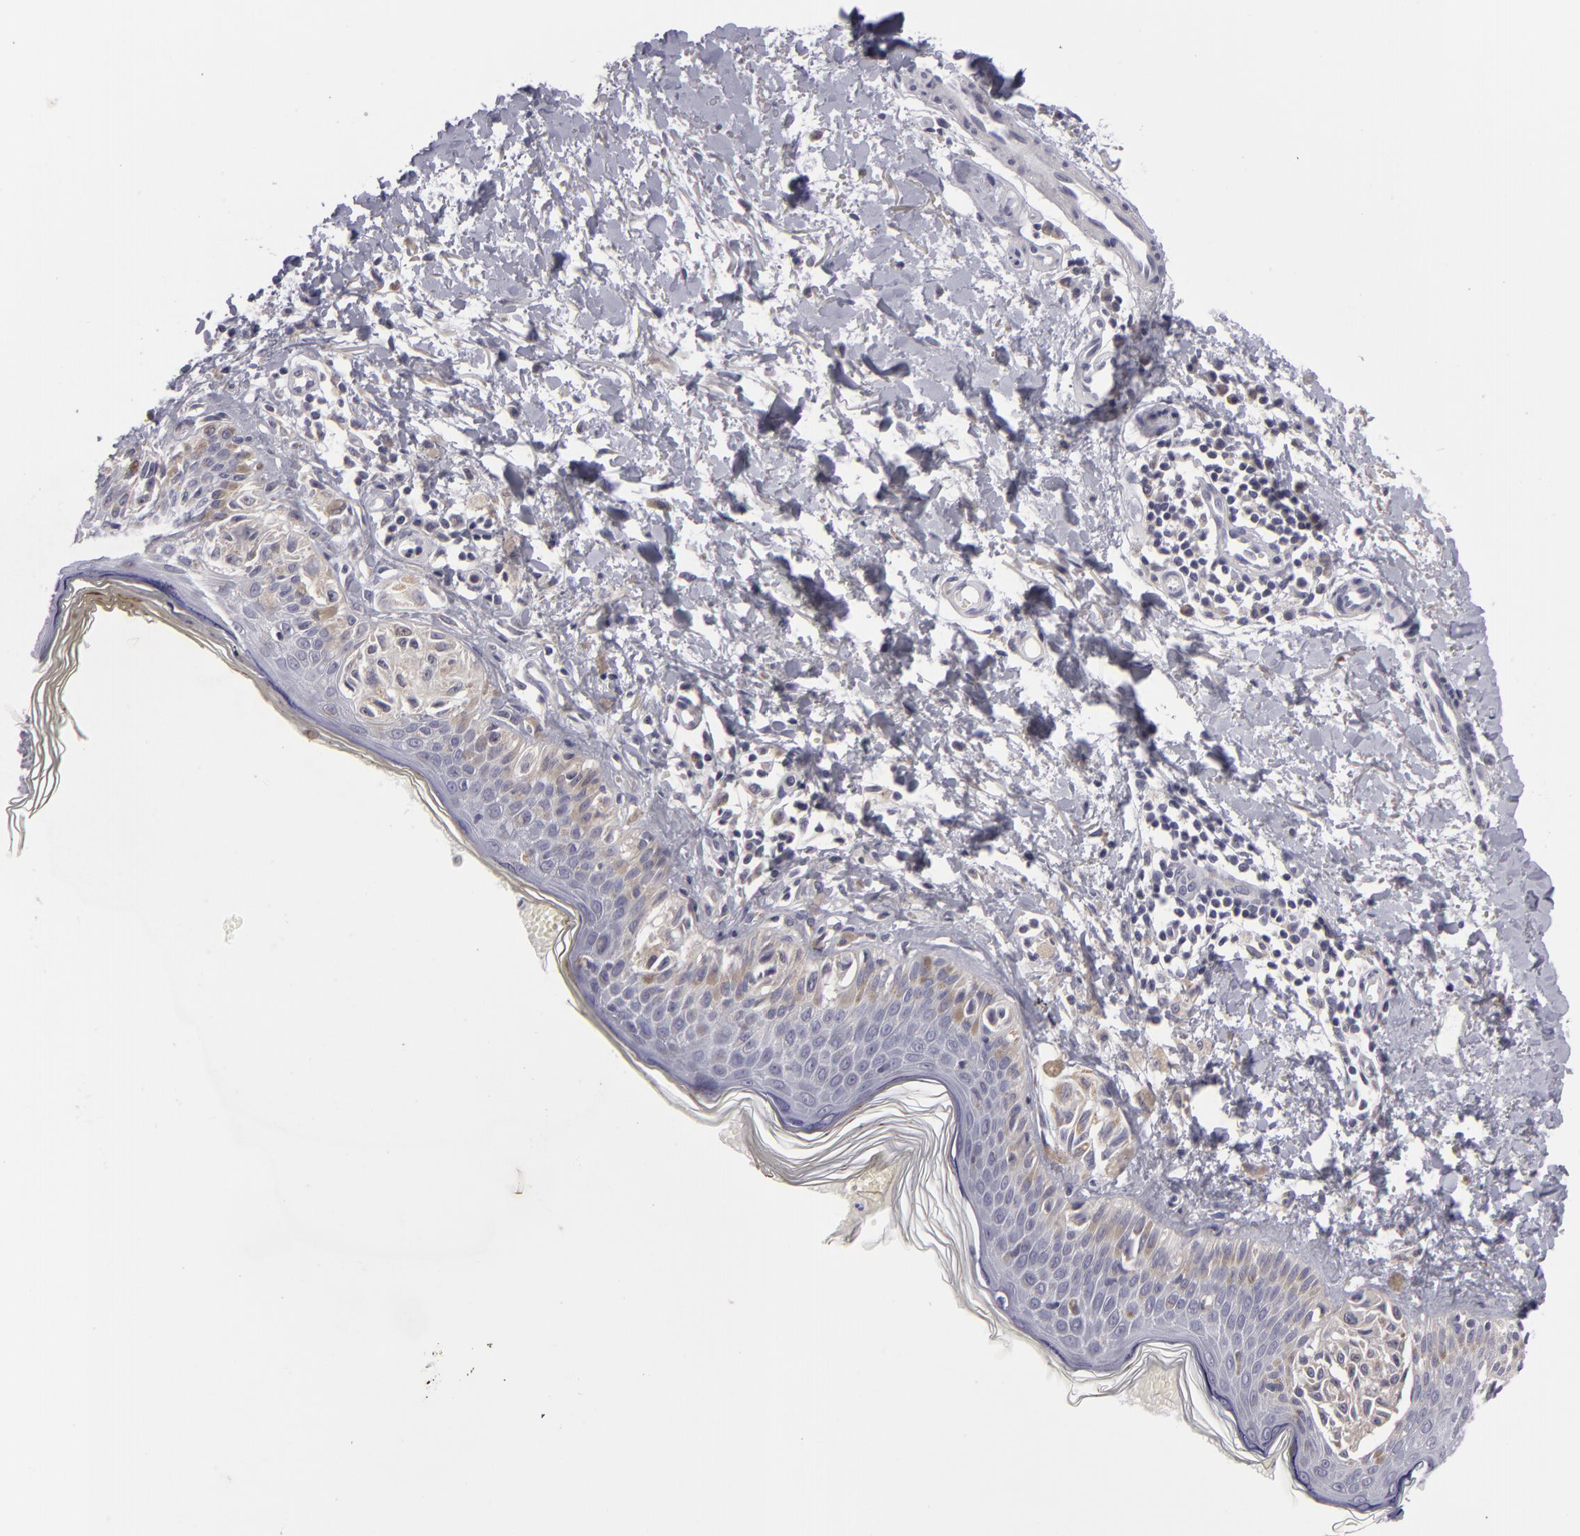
{"staining": {"intensity": "weak", "quantity": ">75%", "location": "cytoplasmic/membranous"}, "tissue": "melanoma", "cell_type": "Tumor cells", "image_type": "cancer", "snomed": [{"axis": "morphology", "description": "Malignant melanoma, NOS"}, {"axis": "topography", "description": "Skin"}], "caption": "Malignant melanoma stained for a protein (brown) displays weak cytoplasmic/membranous positive expression in approximately >75% of tumor cells.", "gene": "ATP2B3", "patient": {"sex": "female", "age": 73}}